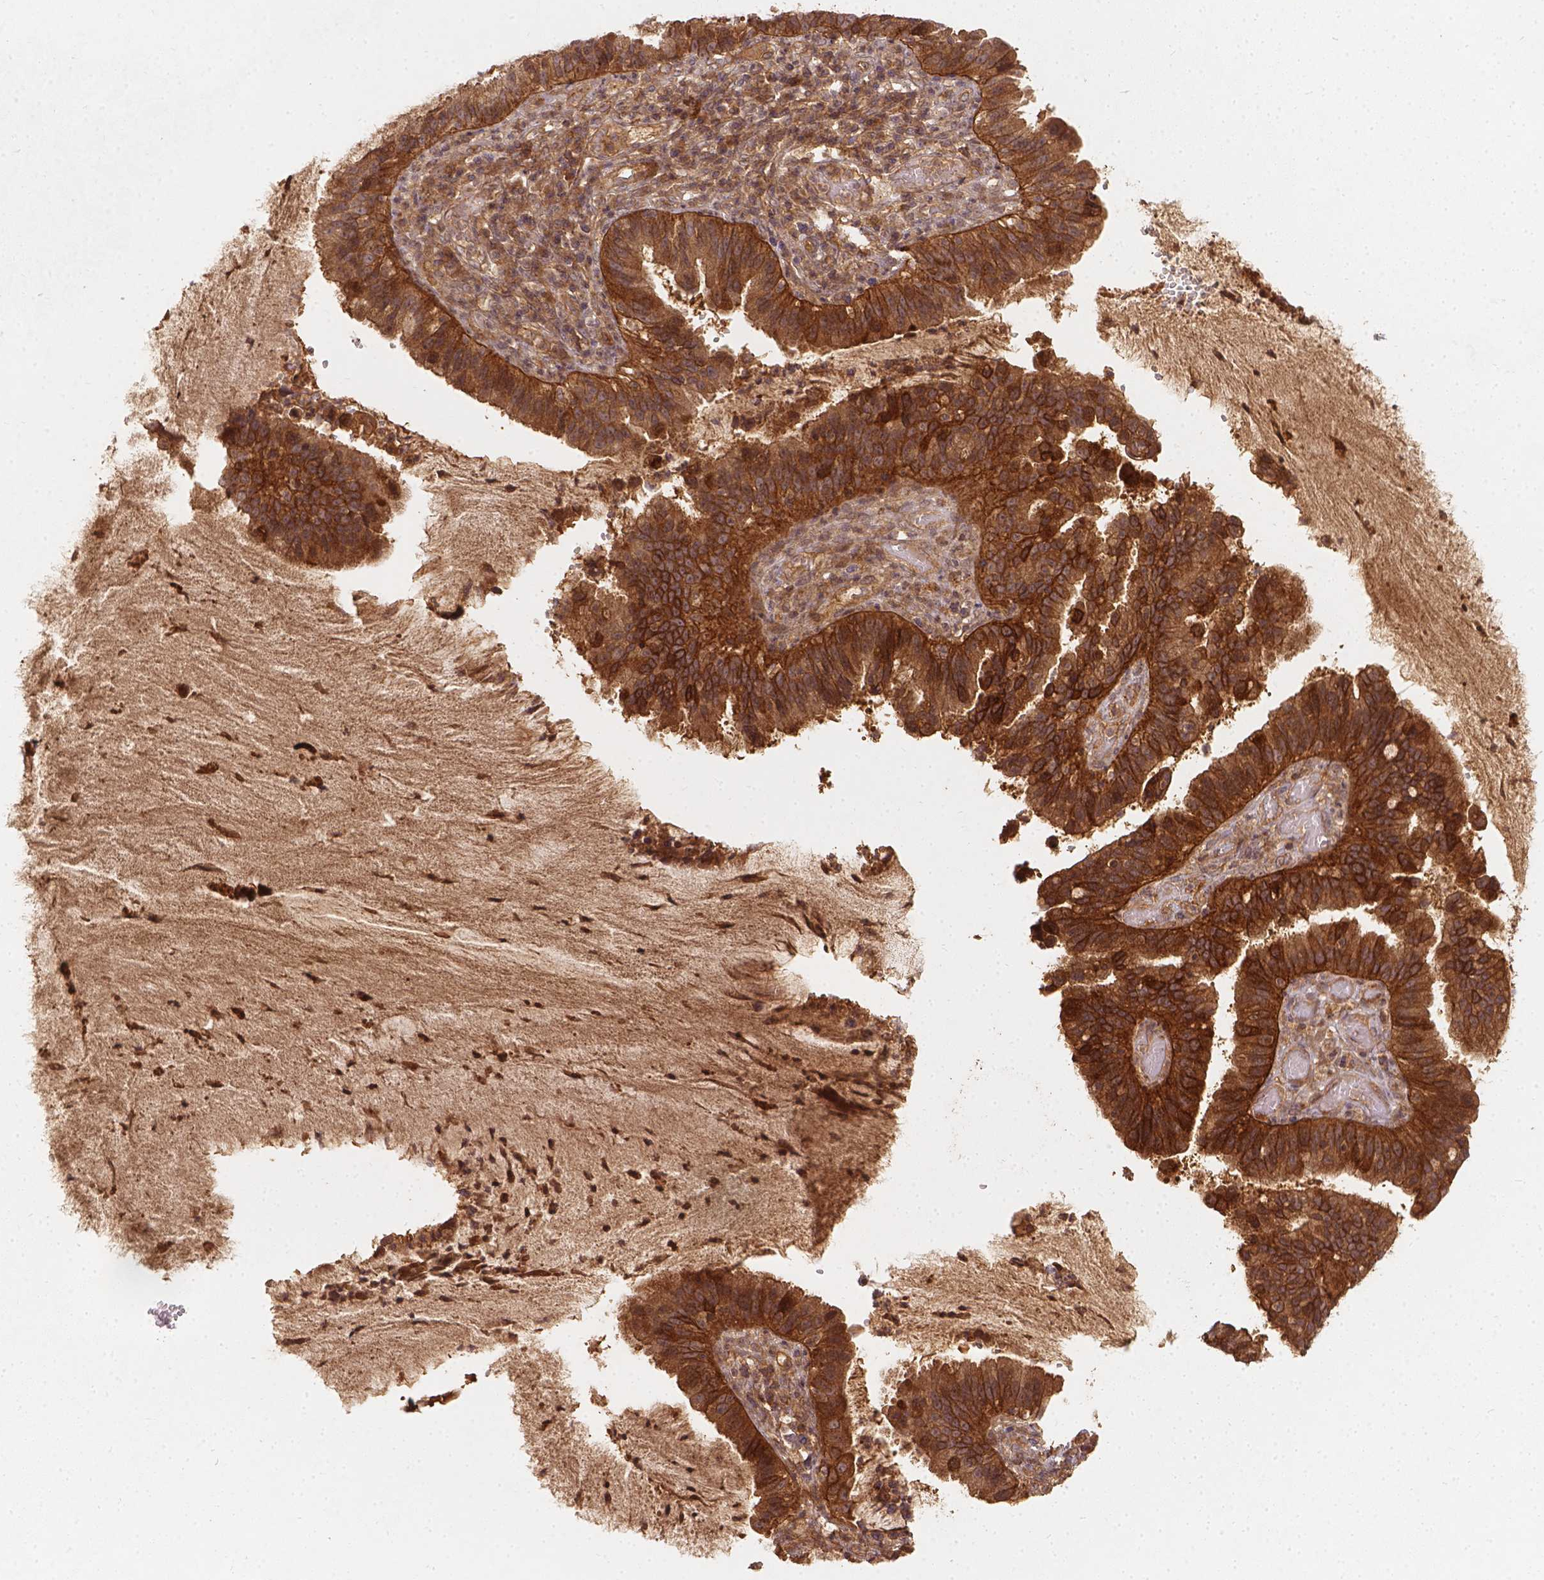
{"staining": {"intensity": "strong", "quantity": ">75%", "location": "cytoplasmic/membranous"}, "tissue": "cervical cancer", "cell_type": "Tumor cells", "image_type": "cancer", "snomed": [{"axis": "morphology", "description": "Adenocarcinoma, NOS"}, {"axis": "topography", "description": "Cervix"}], "caption": "DAB (3,3'-diaminobenzidine) immunohistochemical staining of cervical adenocarcinoma shows strong cytoplasmic/membranous protein positivity in about >75% of tumor cells.", "gene": "XPR1", "patient": {"sex": "female", "age": 34}}